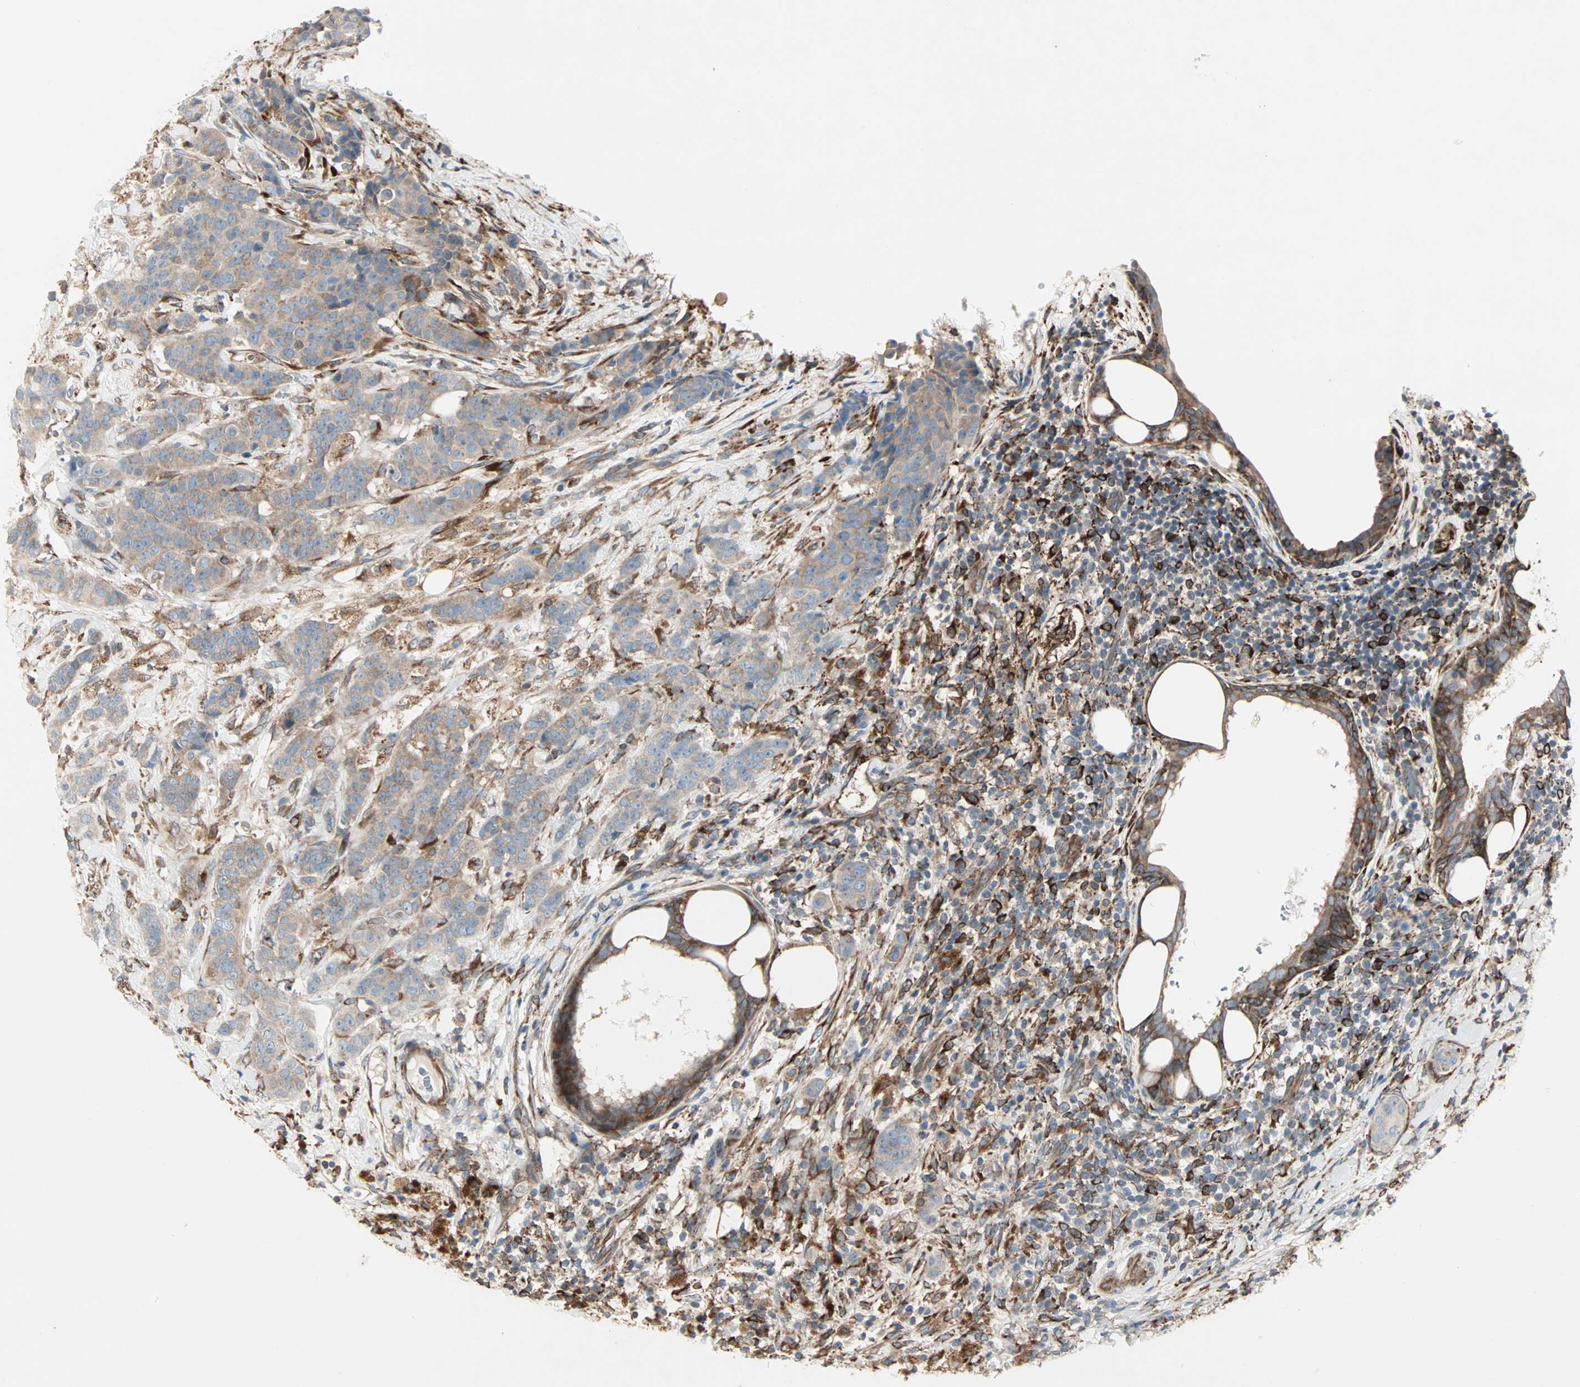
{"staining": {"intensity": "moderate", "quantity": ">75%", "location": "cytoplasmic/membranous"}, "tissue": "breast cancer", "cell_type": "Tumor cells", "image_type": "cancer", "snomed": [{"axis": "morphology", "description": "Duct carcinoma"}, {"axis": "topography", "description": "Breast"}], "caption": "Immunohistochemistry (IHC) micrograph of human breast cancer (infiltrating ductal carcinoma) stained for a protein (brown), which displays medium levels of moderate cytoplasmic/membranous expression in approximately >75% of tumor cells.", "gene": "H6PD", "patient": {"sex": "female", "age": 40}}